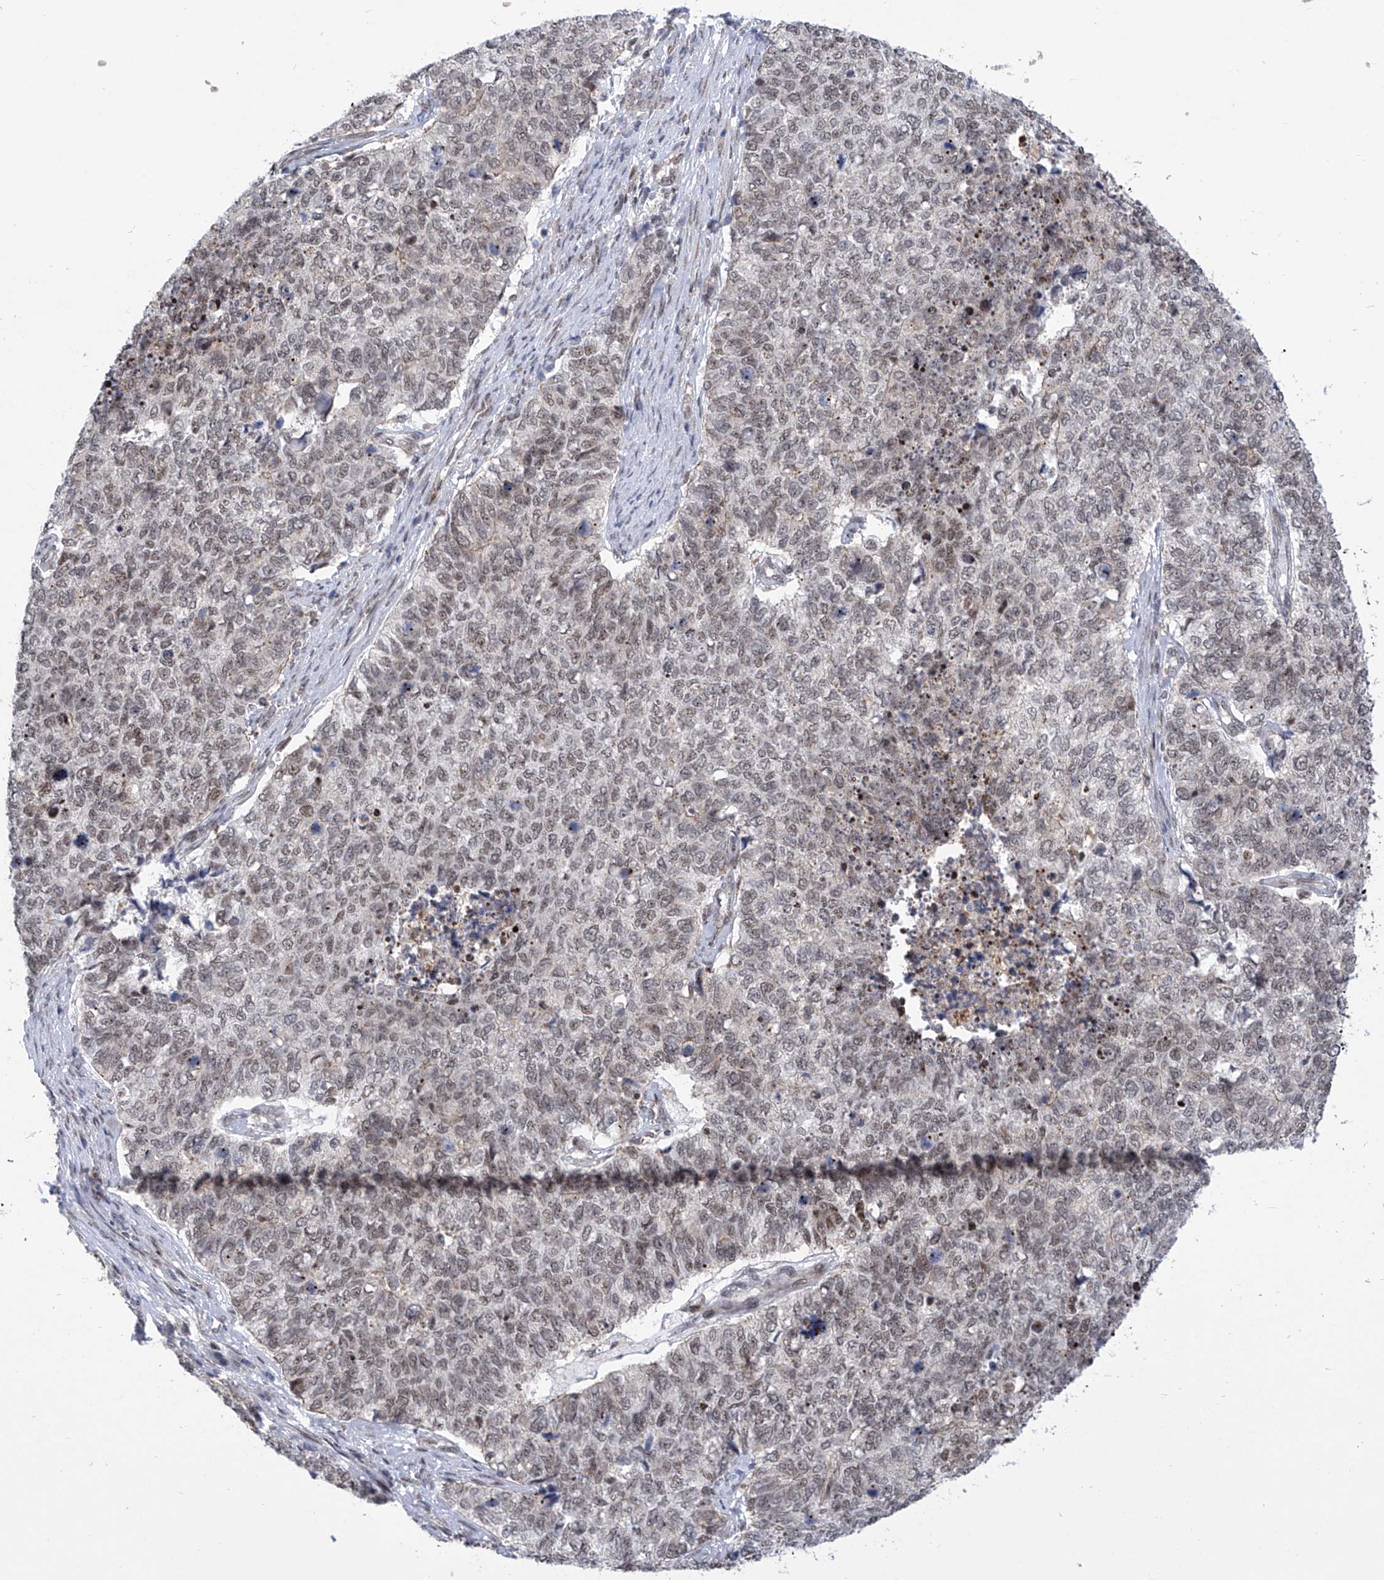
{"staining": {"intensity": "moderate", "quantity": "25%-75%", "location": "nuclear"}, "tissue": "cervical cancer", "cell_type": "Tumor cells", "image_type": "cancer", "snomed": [{"axis": "morphology", "description": "Squamous cell carcinoma, NOS"}, {"axis": "topography", "description": "Cervix"}], "caption": "Human cervical cancer stained for a protein (brown) exhibits moderate nuclear positive staining in about 25%-75% of tumor cells.", "gene": "CEP290", "patient": {"sex": "female", "age": 63}}